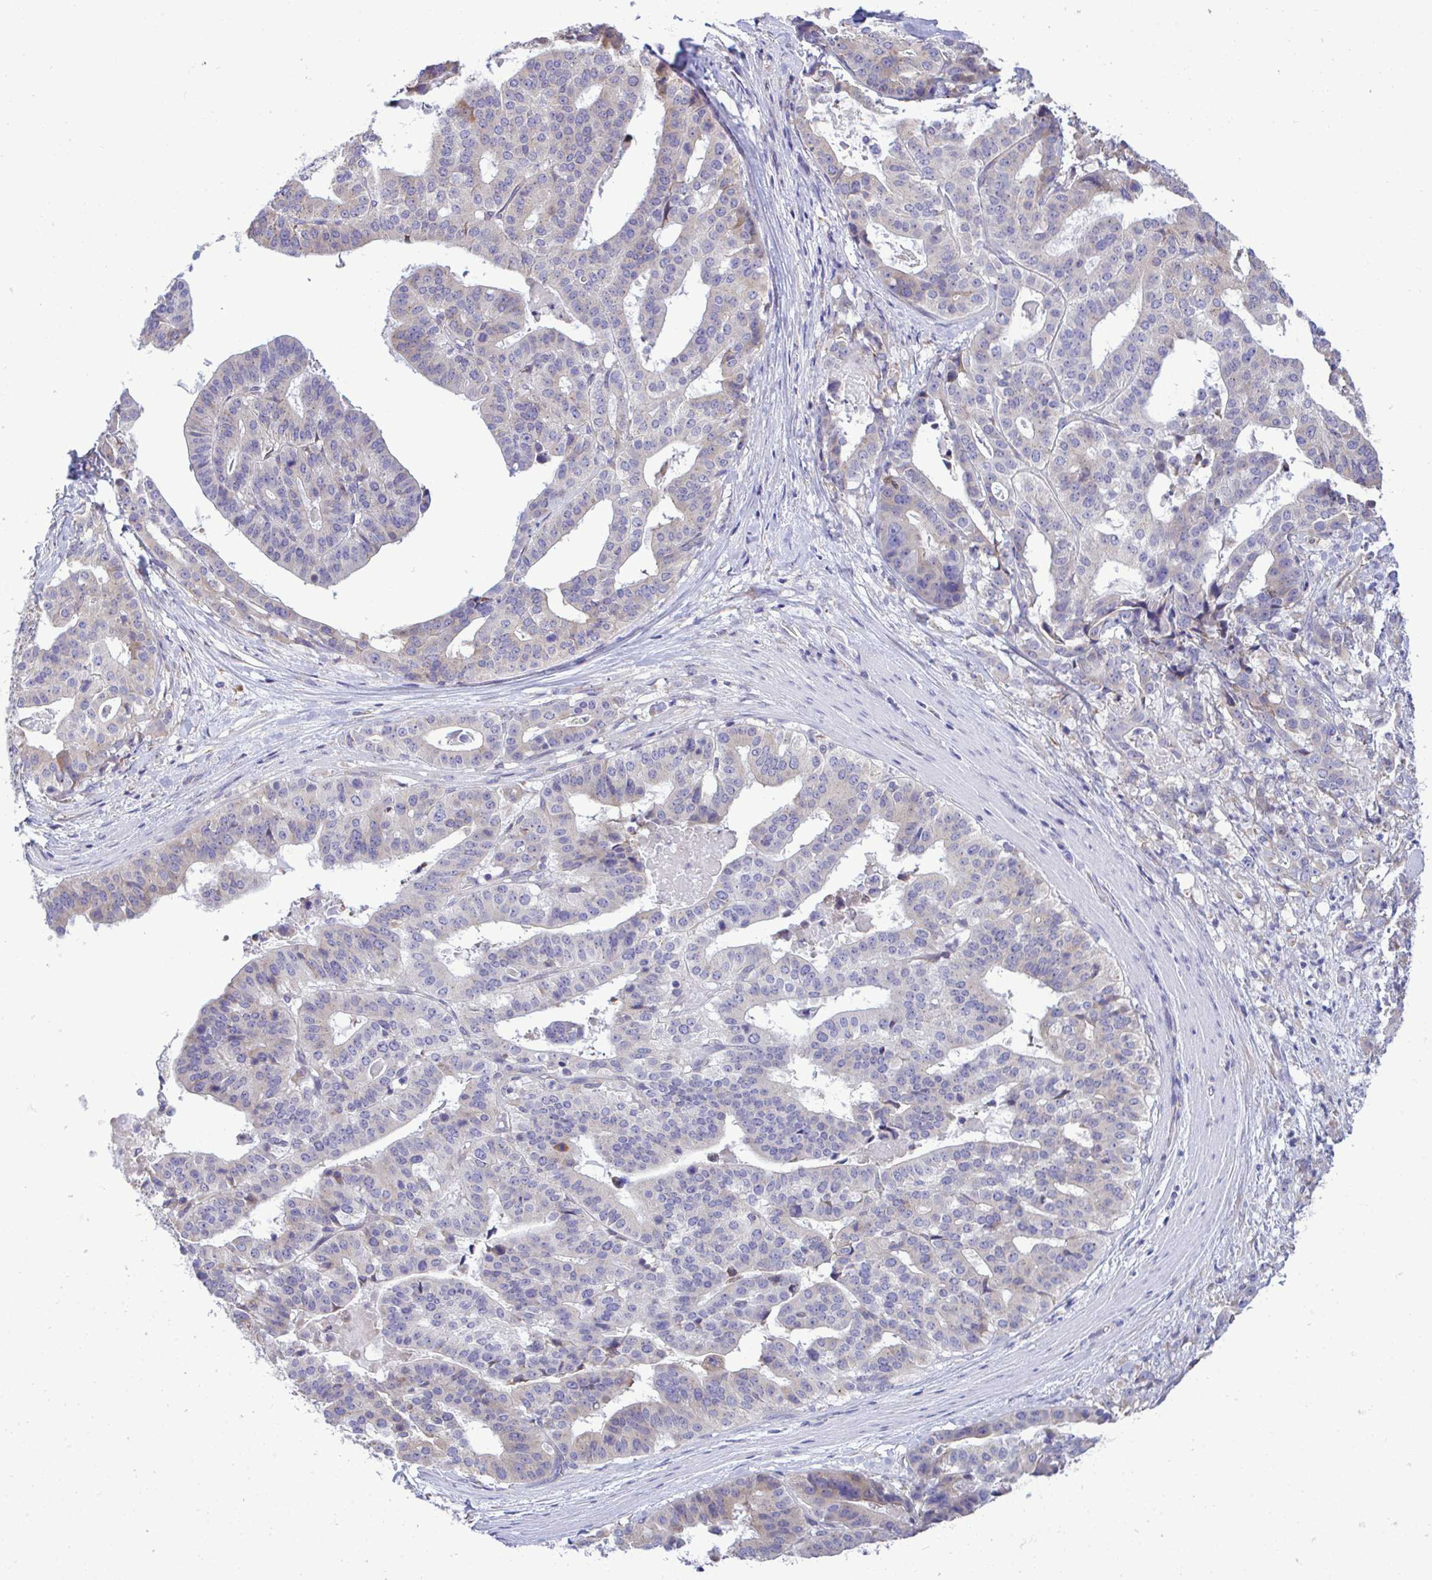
{"staining": {"intensity": "negative", "quantity": "none", "location": "none"}, "tissue": "stomach cancer", "cell_type": "Tumor cells", "image_type": "cancer", "snomed": [{"axis": "morphology", "description": "Adenocarcinoma, NOS"}, {"axis": "topography", "description": "Stomach"}], "caption": "An image of stomach adenocarcinoma stained for a protein reveals no brown staining in tumor cells.", "gene": "PIGK", "patient": {"sex": "male", "age": 48}}